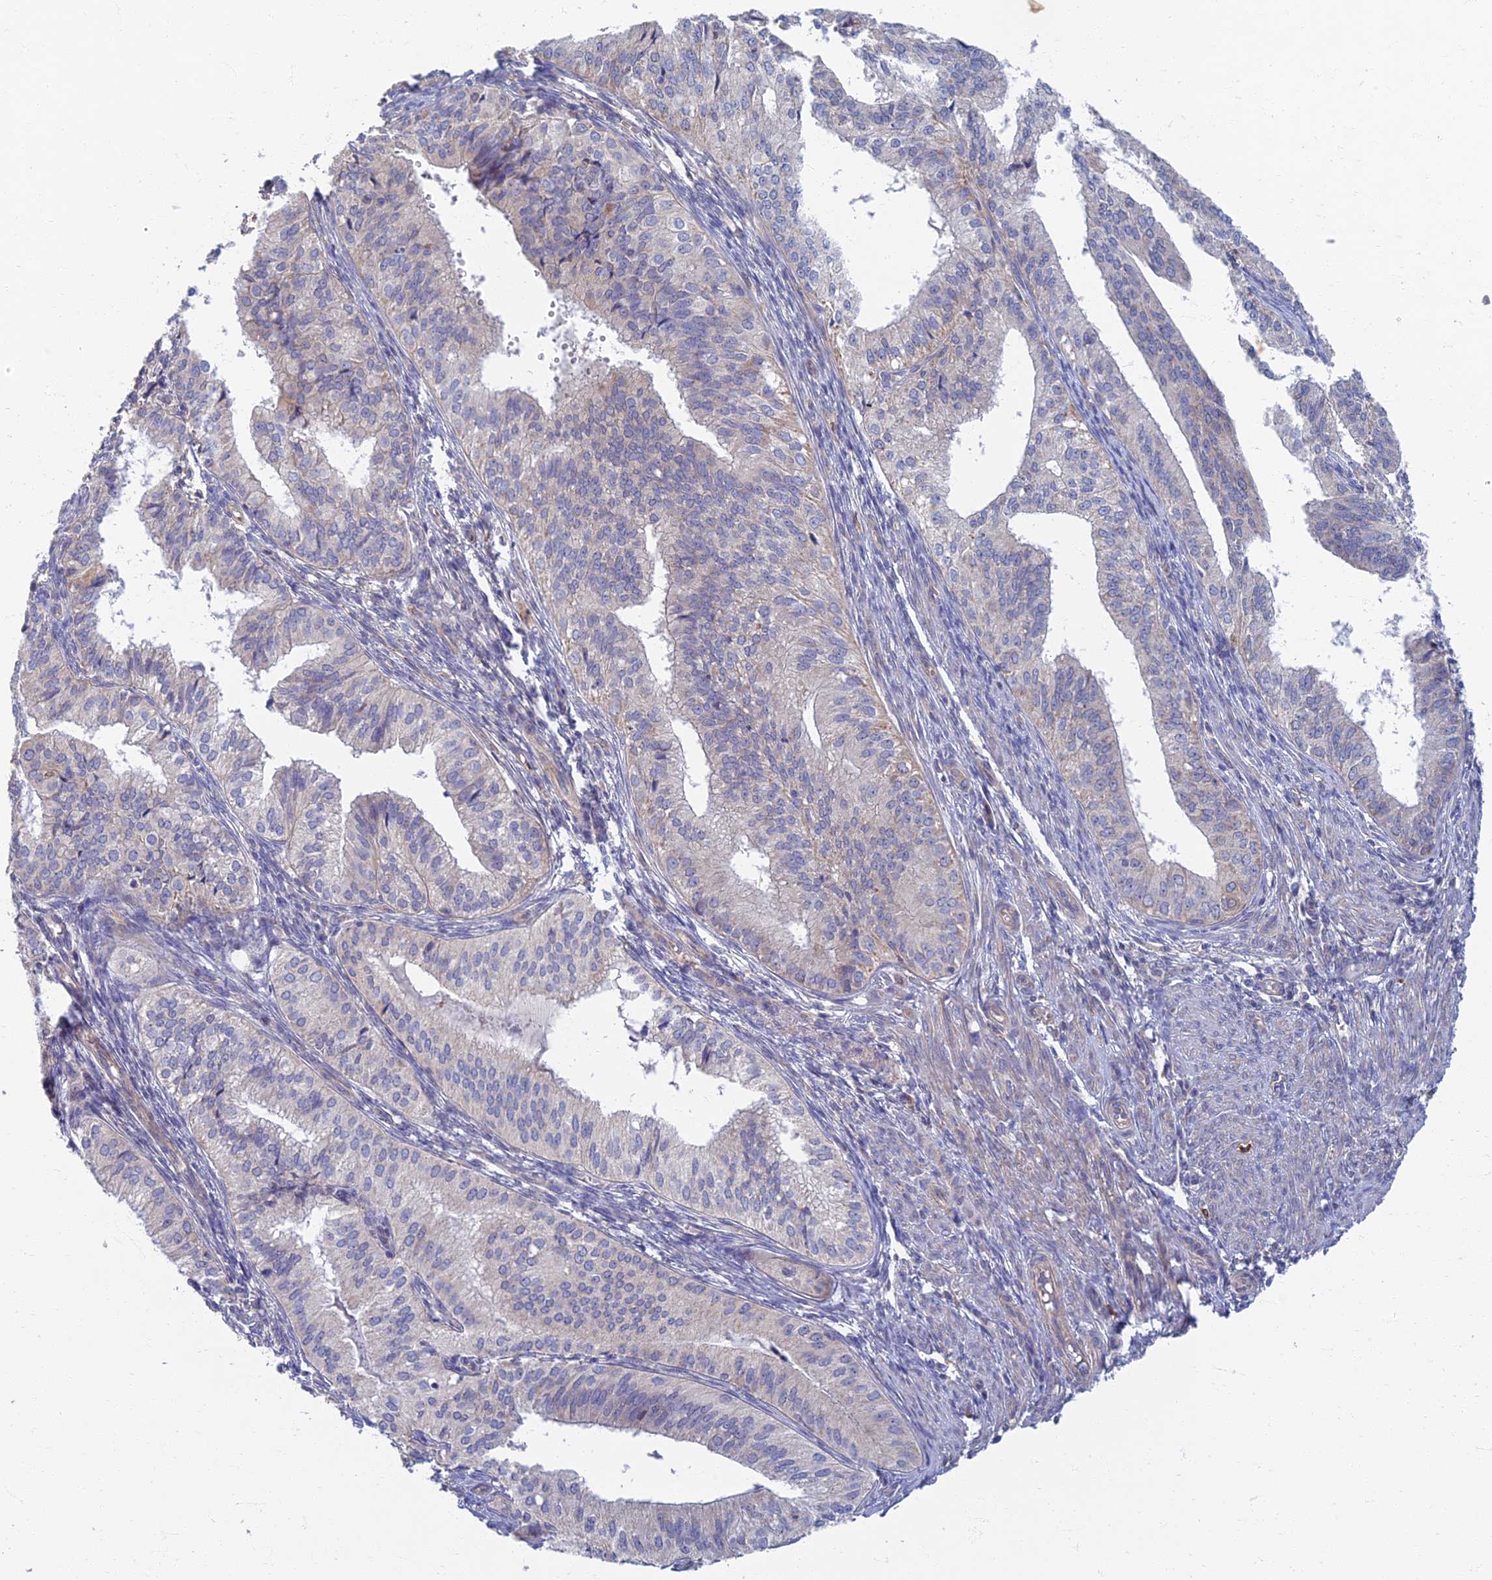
{"staining": {"intensity": "negative", "quantity": "none", "location": "none"}, "tissue": "endometrial cancer", "cell_type": "Tumor cells", "image_type": "cancer", "snomed": [{"axis": "morphology", "description": "Adenocarcinoma, NOS"}, {"axis": "topography", "description": "Endometrium"}], "caption": "Immunohistochemistry (IHC) photomicrograph of neoplastic tissue: endometrial cancer (adenocarcinoma) stained with DAB reveals no significant protein expression in tumor cells.", "gene": "SOGA1", "patient": {"sex": "female", "age": 50}}